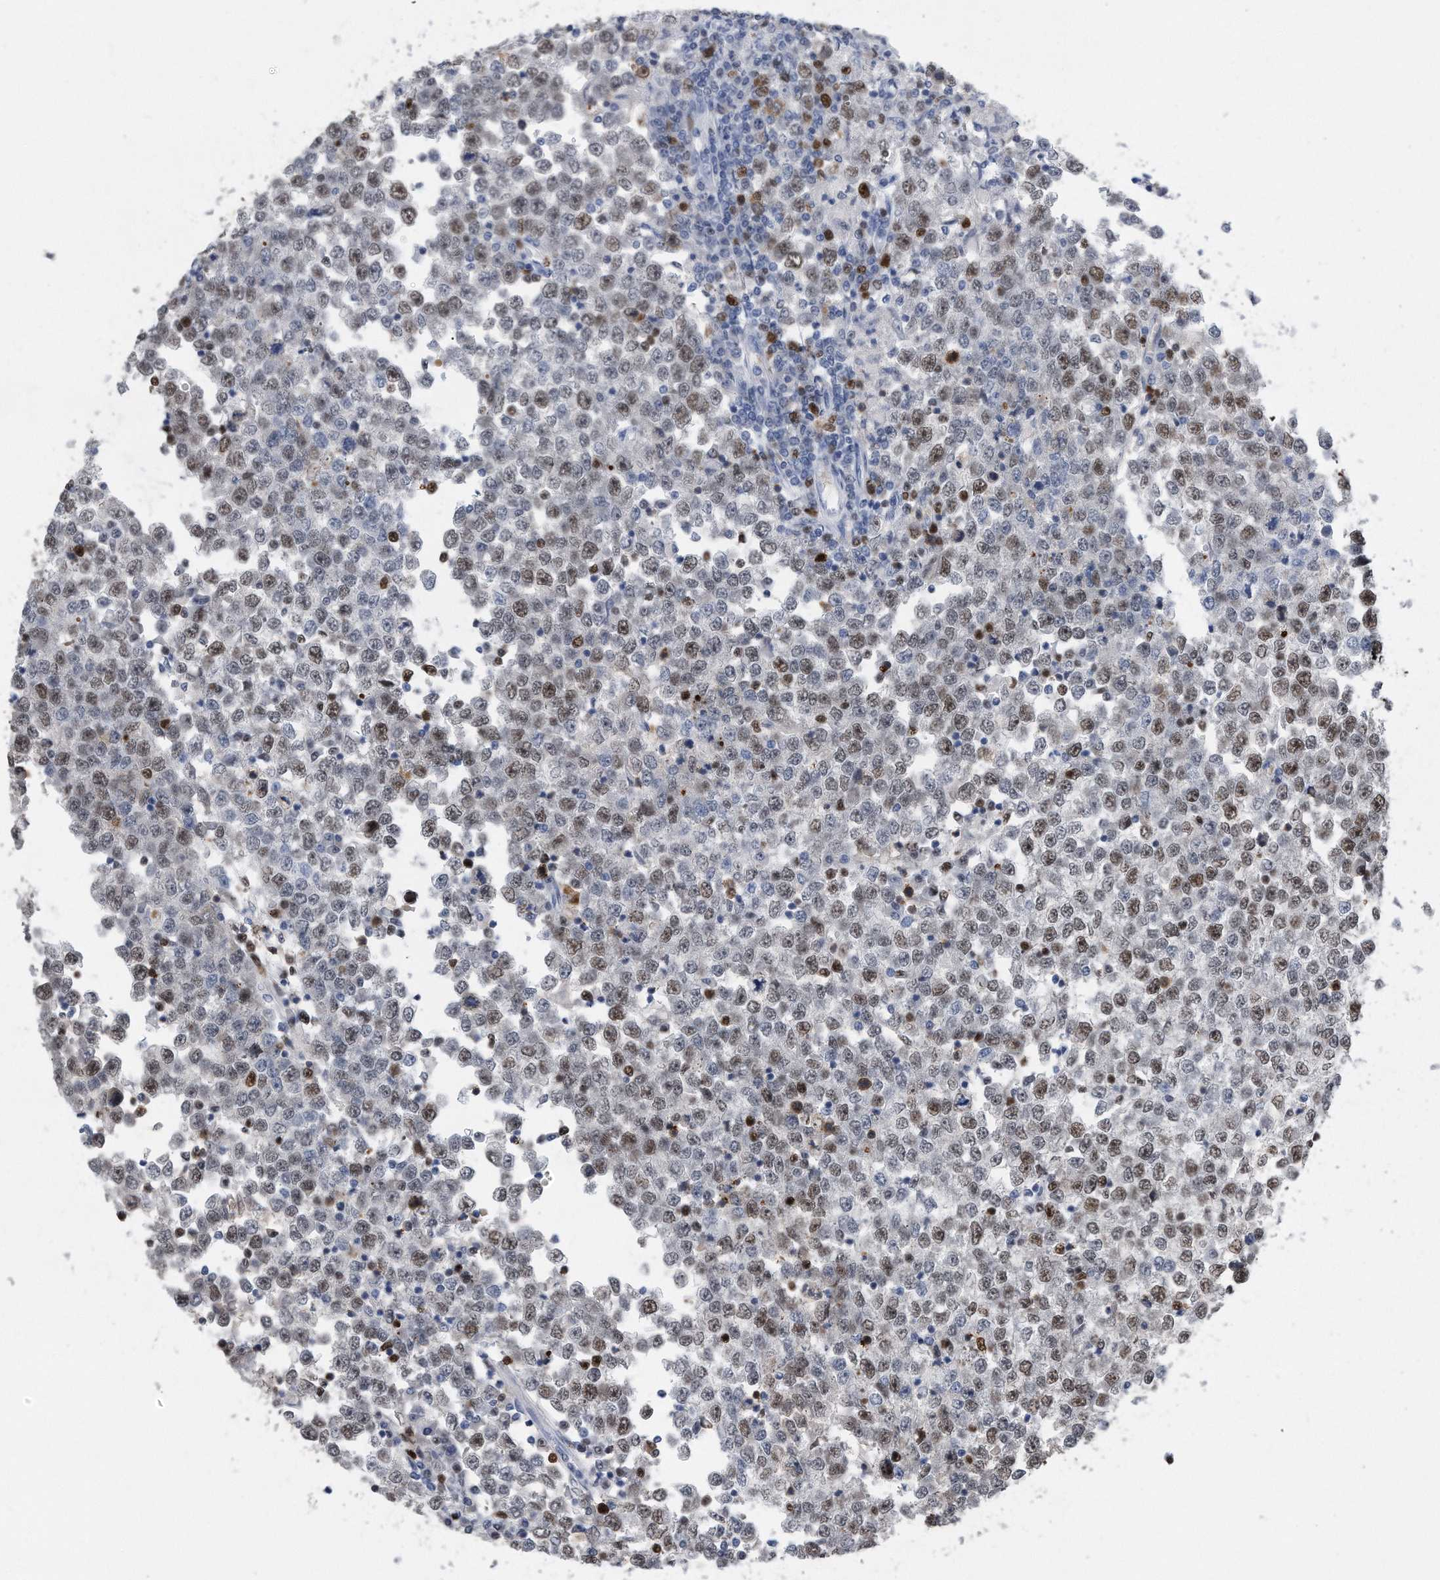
{"staining": {"intensity": "moderate", "quantity": ">75%", "location": "nuclear"}, "tissue": "testis cancer", "cell_type": "Tumor cells", "image_type": "cancer", "snomed": [{"axis": "morphology", "description": "Seminoma, NOS"}, {"axis": "topography", "description": "Testis"}], "caption": "A brown stain highlights moderate nuclear staining of a protein in human testis cancer tumor cells.", "gene": "PCNA", "patient": {"sex": "male", "age": 65}}